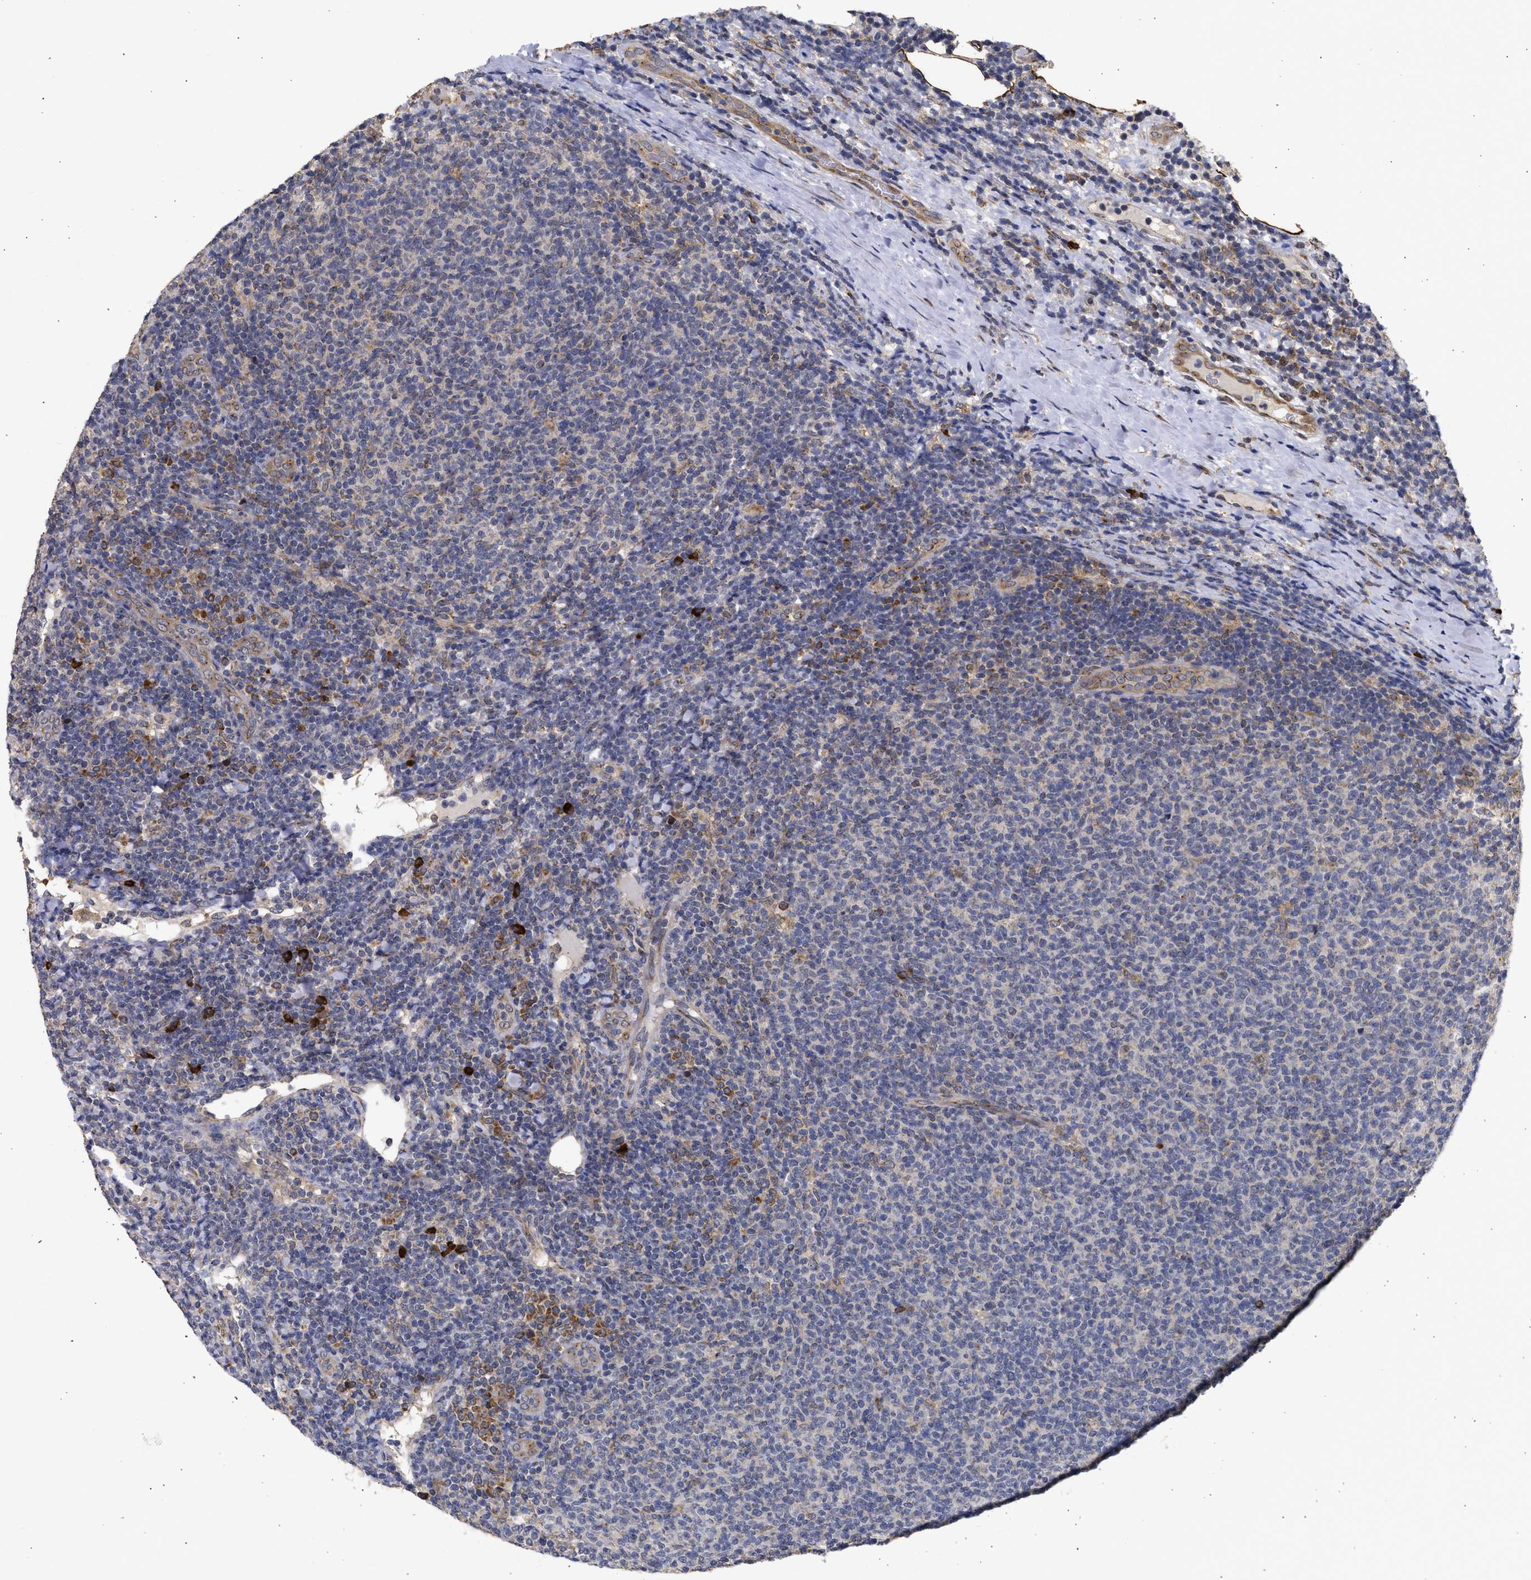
{"staining": {"intensity": "moderate", "quantity": "<25%", "location": "cytoplasmic/membranous"}, "tissue": "lymphoma", "cell_type": "Tumor cells", "image_type": "cancer", "snomed": [{"axis": "morphology", "description": "Malignant lymphoma, non-Hodgkin's type, Low grade"}, {"axis": "topography", "description": "Lymph node"}], "caption": "Immunohistochemistry photomicrograph of neoplastic tissue: human lymphoma stained using immunohistochemistry exhibits low levels of moderate protein expression localized specifically in the cytoplasmic/membranous of tumor cells, appearing as a cytoplasmic/membranous brown color.", "gene": "DNAJC1", "patient": {"sex": "male", "age": 66}}